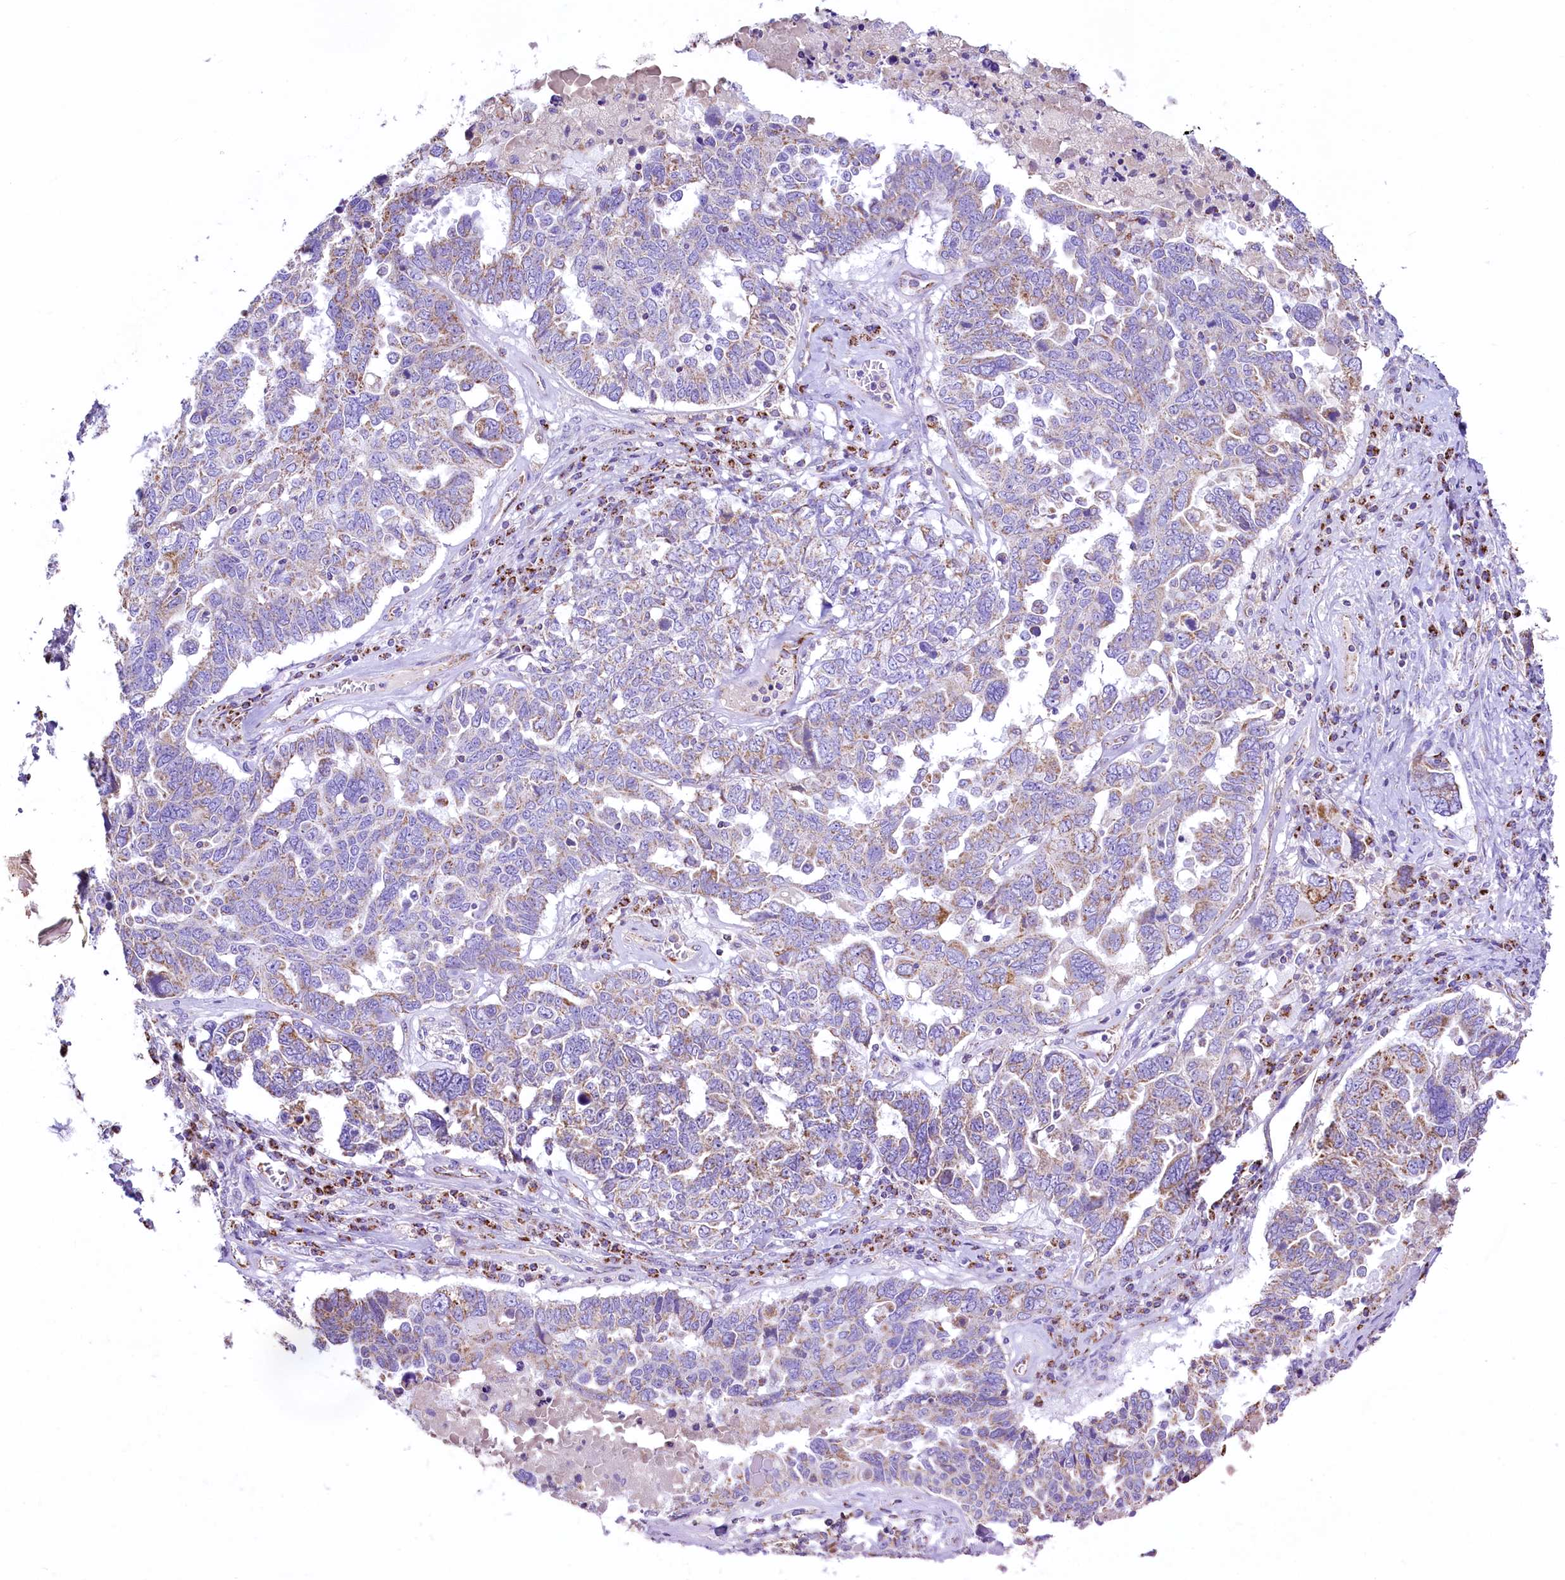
{"staining": {"intensity": "moderate", "quantity": "<25%", "location": "cytoplasmic/membranous"}, "tissue": "ovarian cancer", "cell_type": "Tumor cells", "image_type": "cancer", "snomed": [{"axis": "morphology", "description": "Carcinoma, endometroid"}, {"axis": "topography", "description": "Ovary"}], "caption": "Ovarian cancer stained for a protein (brown) displays moderate cytoplasmic/membranous positive positivity in approximately <25% of tumor cells.", "gene": "IDH3A", "patient": {"sex": "female", "age": 62}}